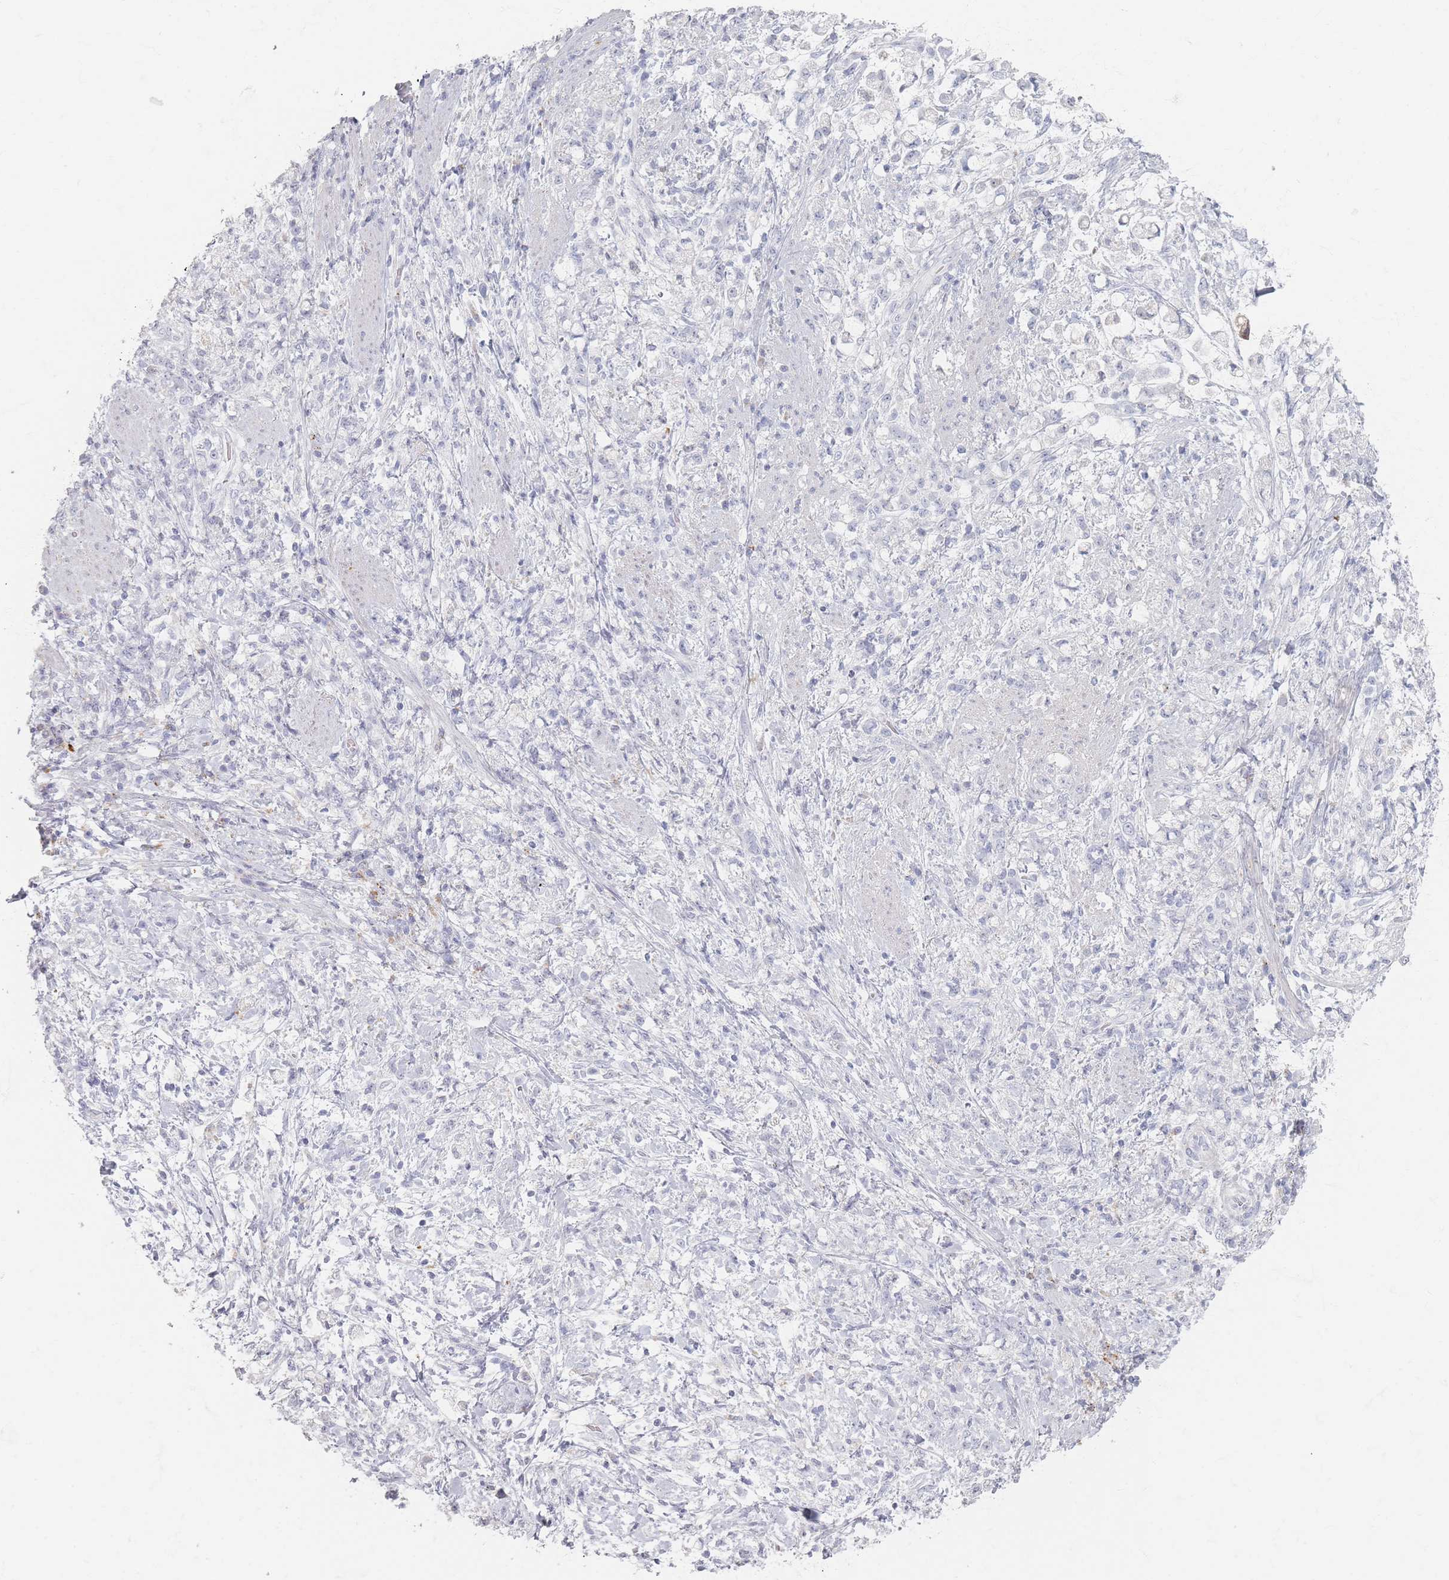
{"staining": {"intensity": "negative", "quantity": "none", "location": "none"}, "tissue": "stomach cancer", "cell_type": "Tumor cells", "image_type": "cancer", "snomed": [{"axis": "morphology", "description": "Adenocarcinoma, NOS"}, {"axis": "topography", "description": "Stomach"}], "caption": "Immunohistochemistry image of human adenocarcinoma (stomach) stained for a protein (brown), which reveals no positivity in tumor cells. The staining is performed using DAB (3,3'-diaminobenzidine) brown chromogen with nuclei counter-stained in using hematoxylin.", "gene": "SLC2A11", "patient": {"sex": "female", "age": 60}}